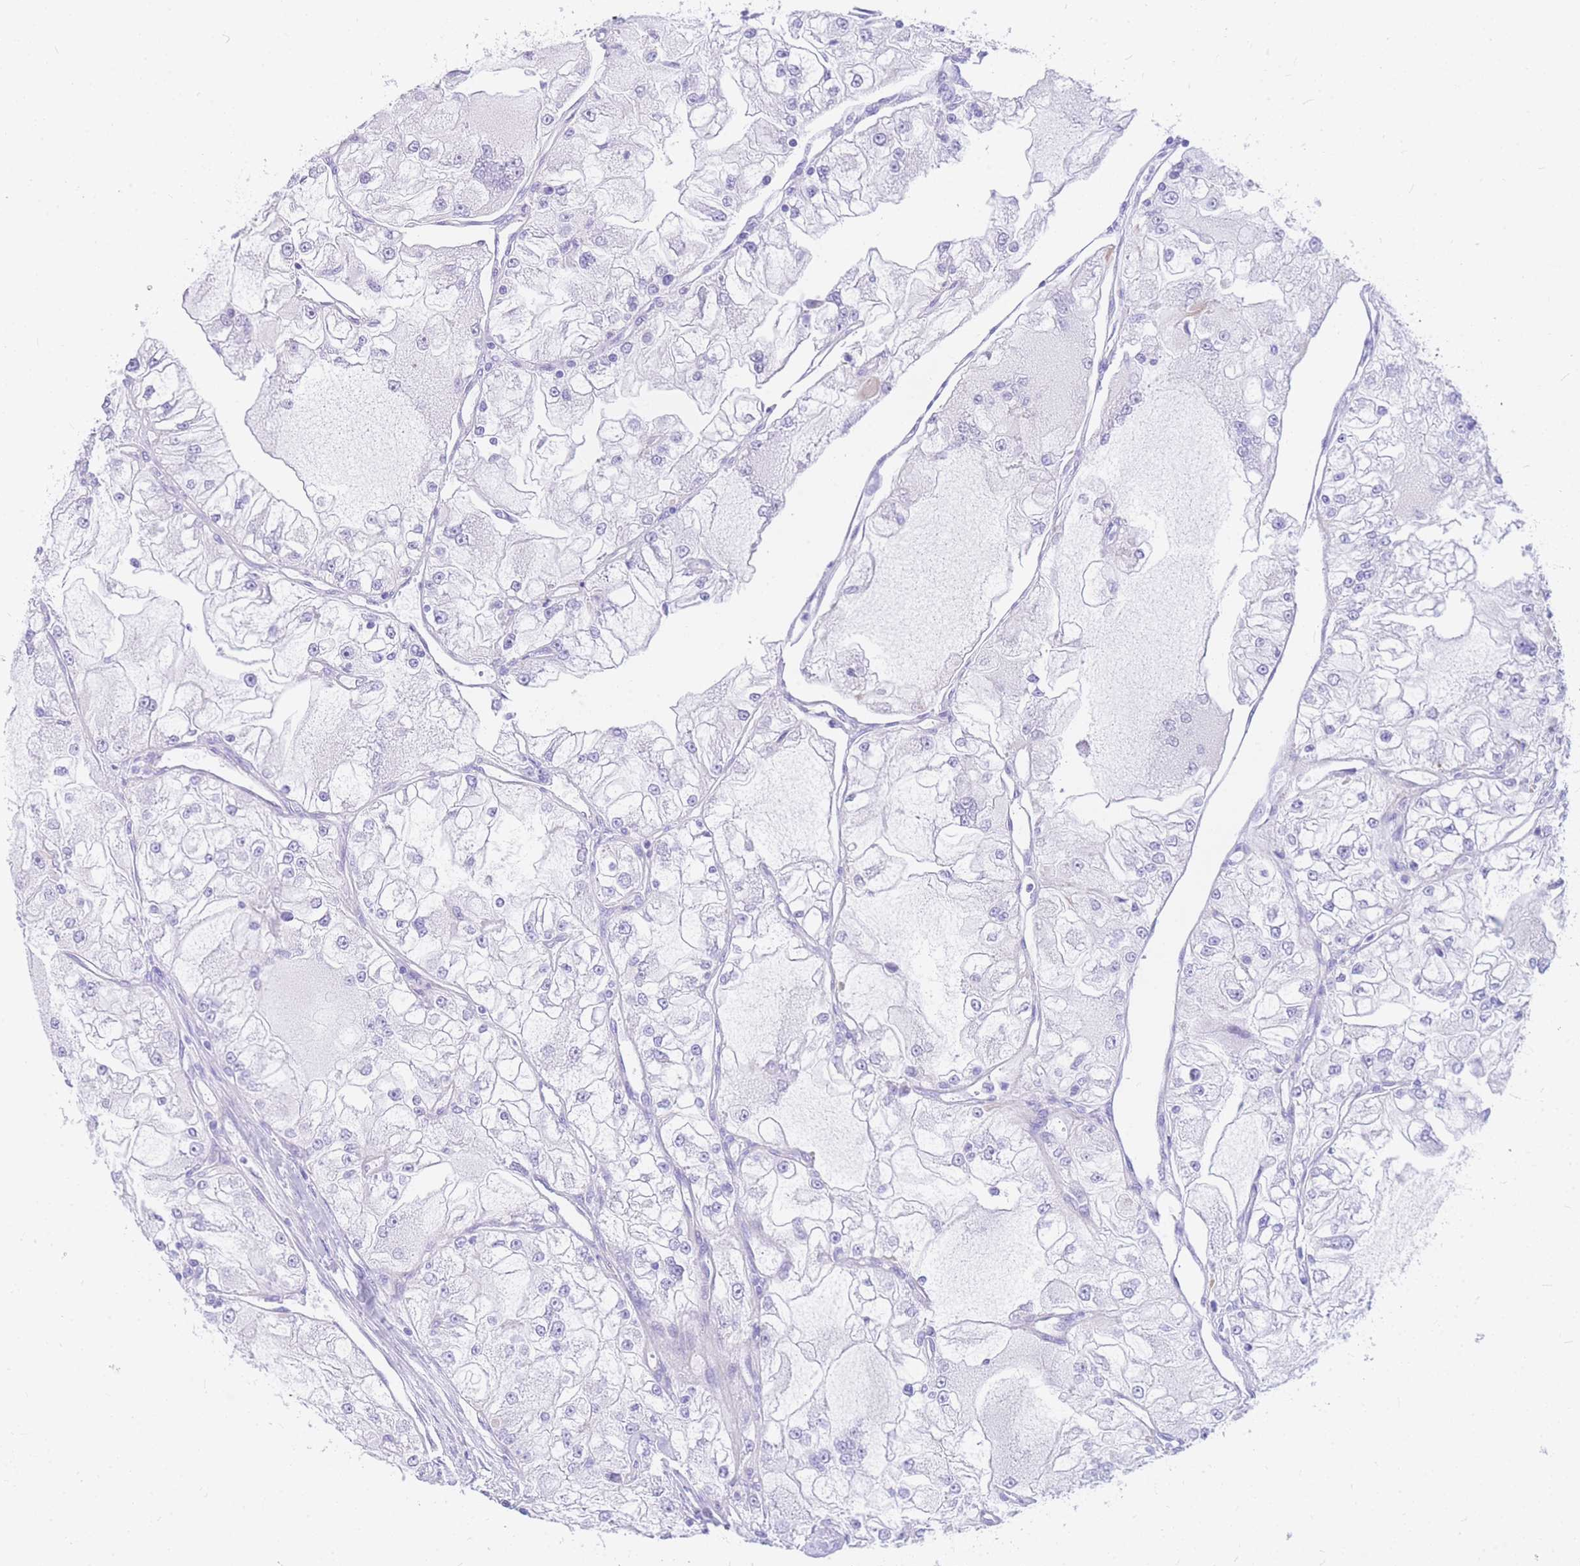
{"staining": {"intensity": "negative", "quantity": "none", "location": "none"}, "tissue": "renal cancer", "cell_type": "Tumor cells", "image_type": "cancer", "snomed": [{"axis": "morphology", "description": "Adenocarcinoma, NOS"}, {"axis": "topography", "description": "Kidney"}], "caption": "High power microscopy image of an immunohistochemistry micrograph of adenocarcinoma (renal), revealing no significant expression in tumor cells.", "gene": "SRSF12", "patient": {"sex": "female", "age": 72}}